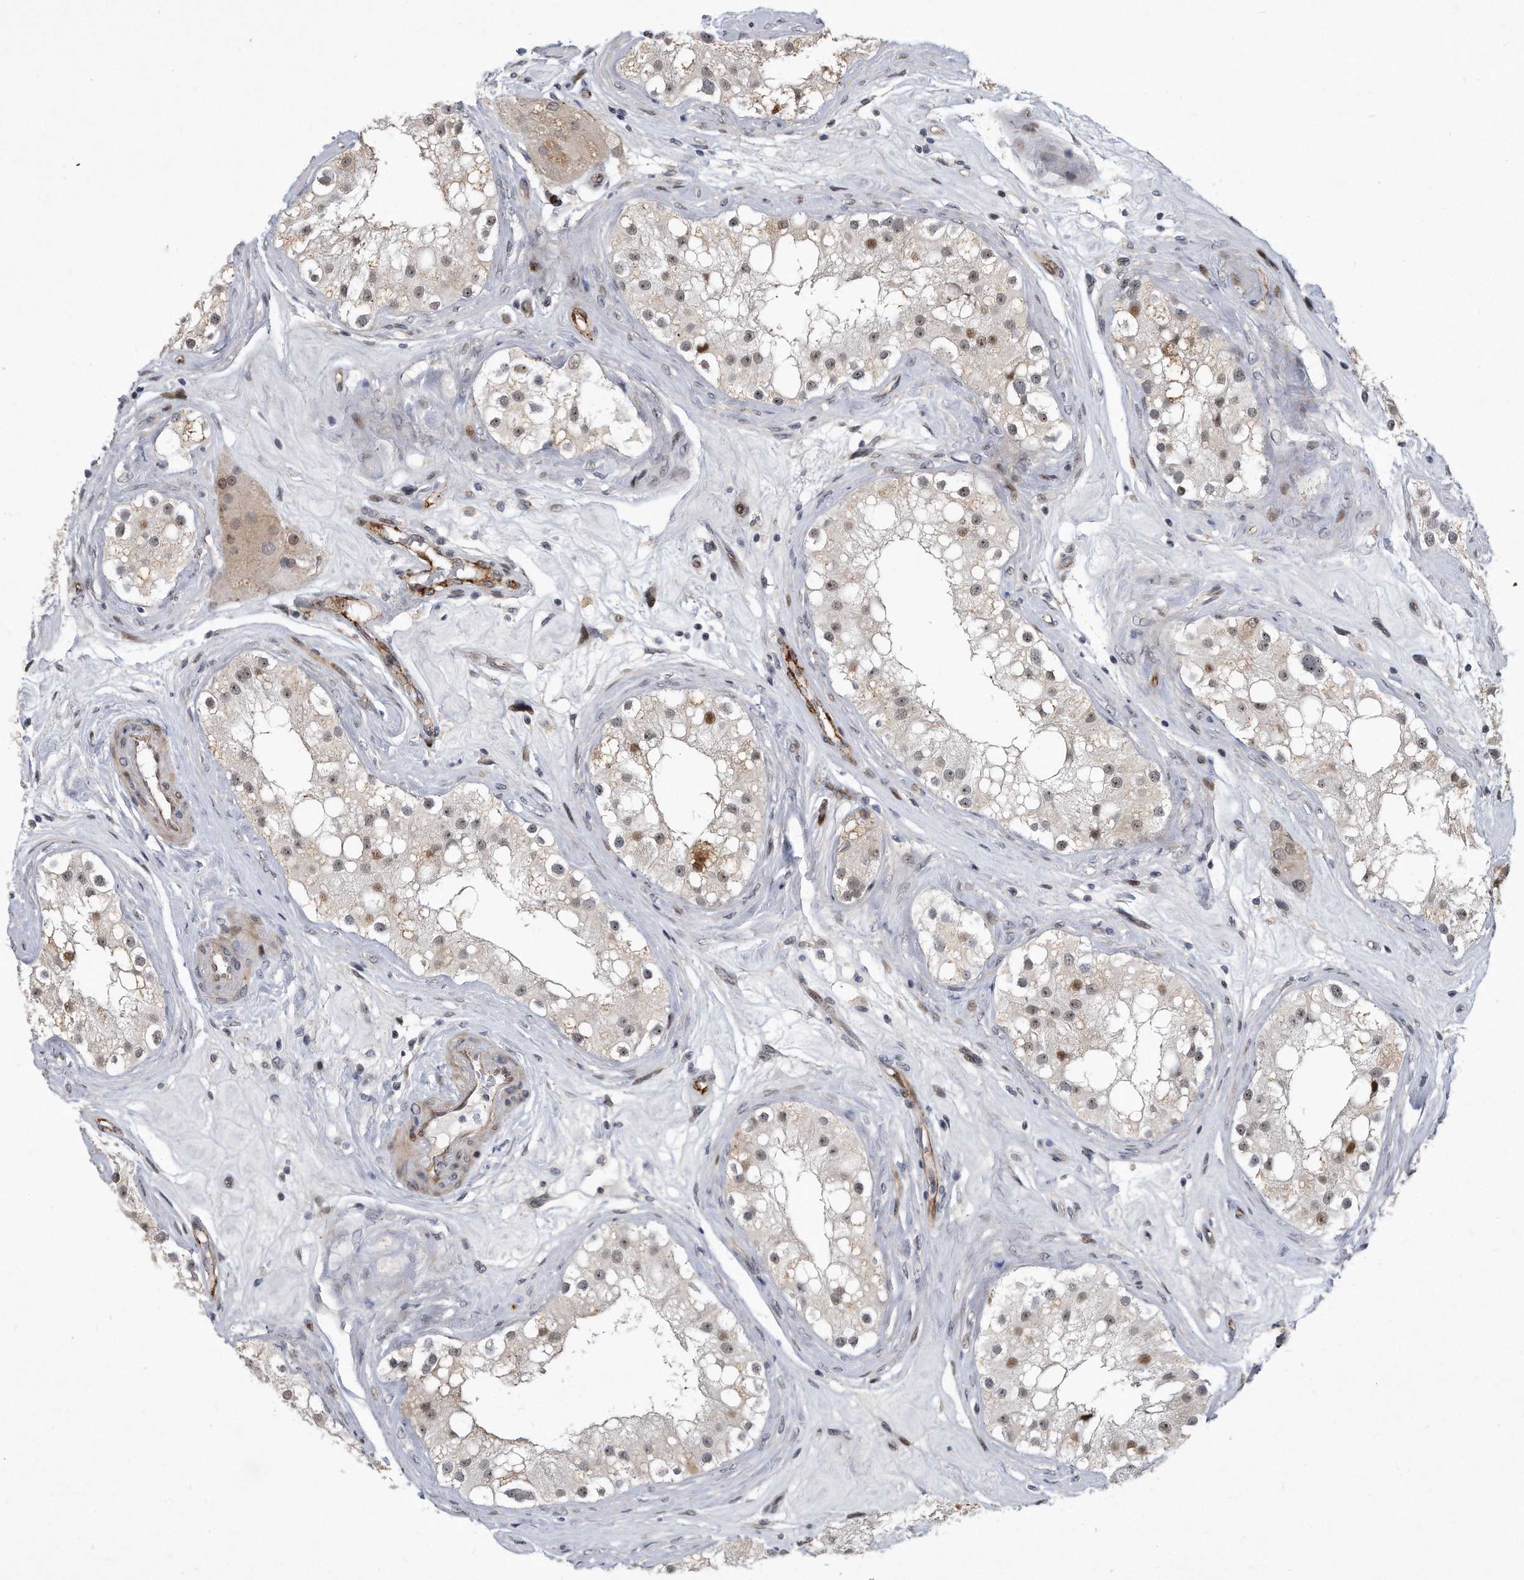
{"staining": {"intensity": "moderate", "quantity": "<25%", "location": "nuclear"}, "tissue": "testis", "cell_type": "Cells in seminiferous ducts", "image_type": "normal", "snomed": [{"axis": "morphology", "description": "Normal tissue, NOS"}, {"axis": "topography", "description": "Testis"}], "caption": "IHC of normal human testis reveals low levels of moderate nuclear positivity in approximately <25% of cells in seminiferous ducts.", "gene": "PGBD2", "patient": {"sex": "male", "age": 84}}